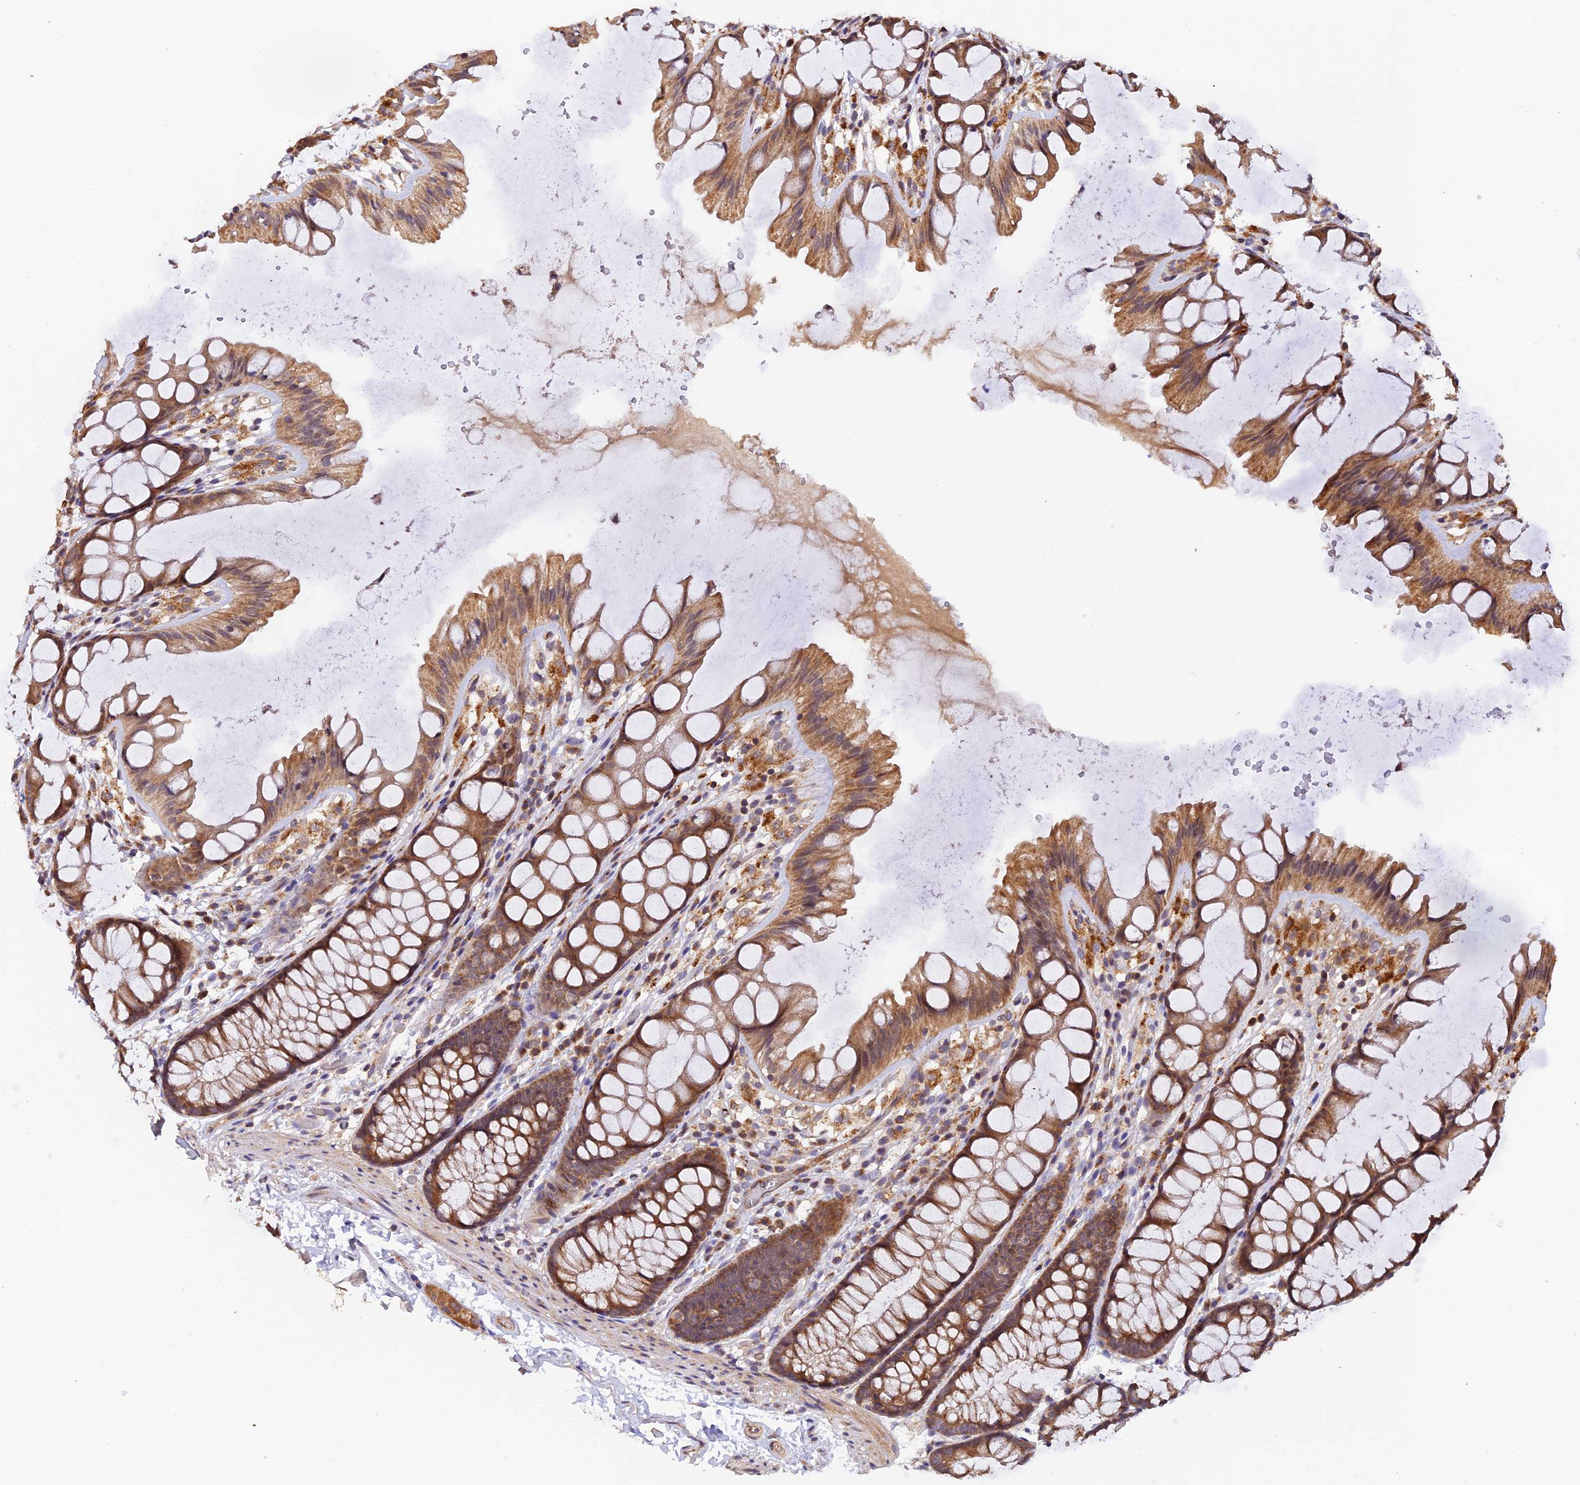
{"staining": {"intensity": "moderate", "quantity": ">75%", "location": "cytoplasmic/membranous"}, "tissue": "colon", "cell_type": "Endothelial cells", "image_type": "normal", "snomed": [{"axis": "morphology", "description": "Normal tissue, NOS"}, {"axis": "topography", "description": "Colon"}], "caption": "IHC (DAB (3,3'-diaminobenzidine)) staining of normal colon demonstrates moderate cytoplasmic/membranous protein staining in about >75% of endothelial cells. Using DAB (3,3'-diaminobenzidine) (brown) and hematoxylin (blue) stains, captured at high magnification using brightfield microscopy.", "gene": "MNS1", "patient": {"sex": "male", "age": 47}}